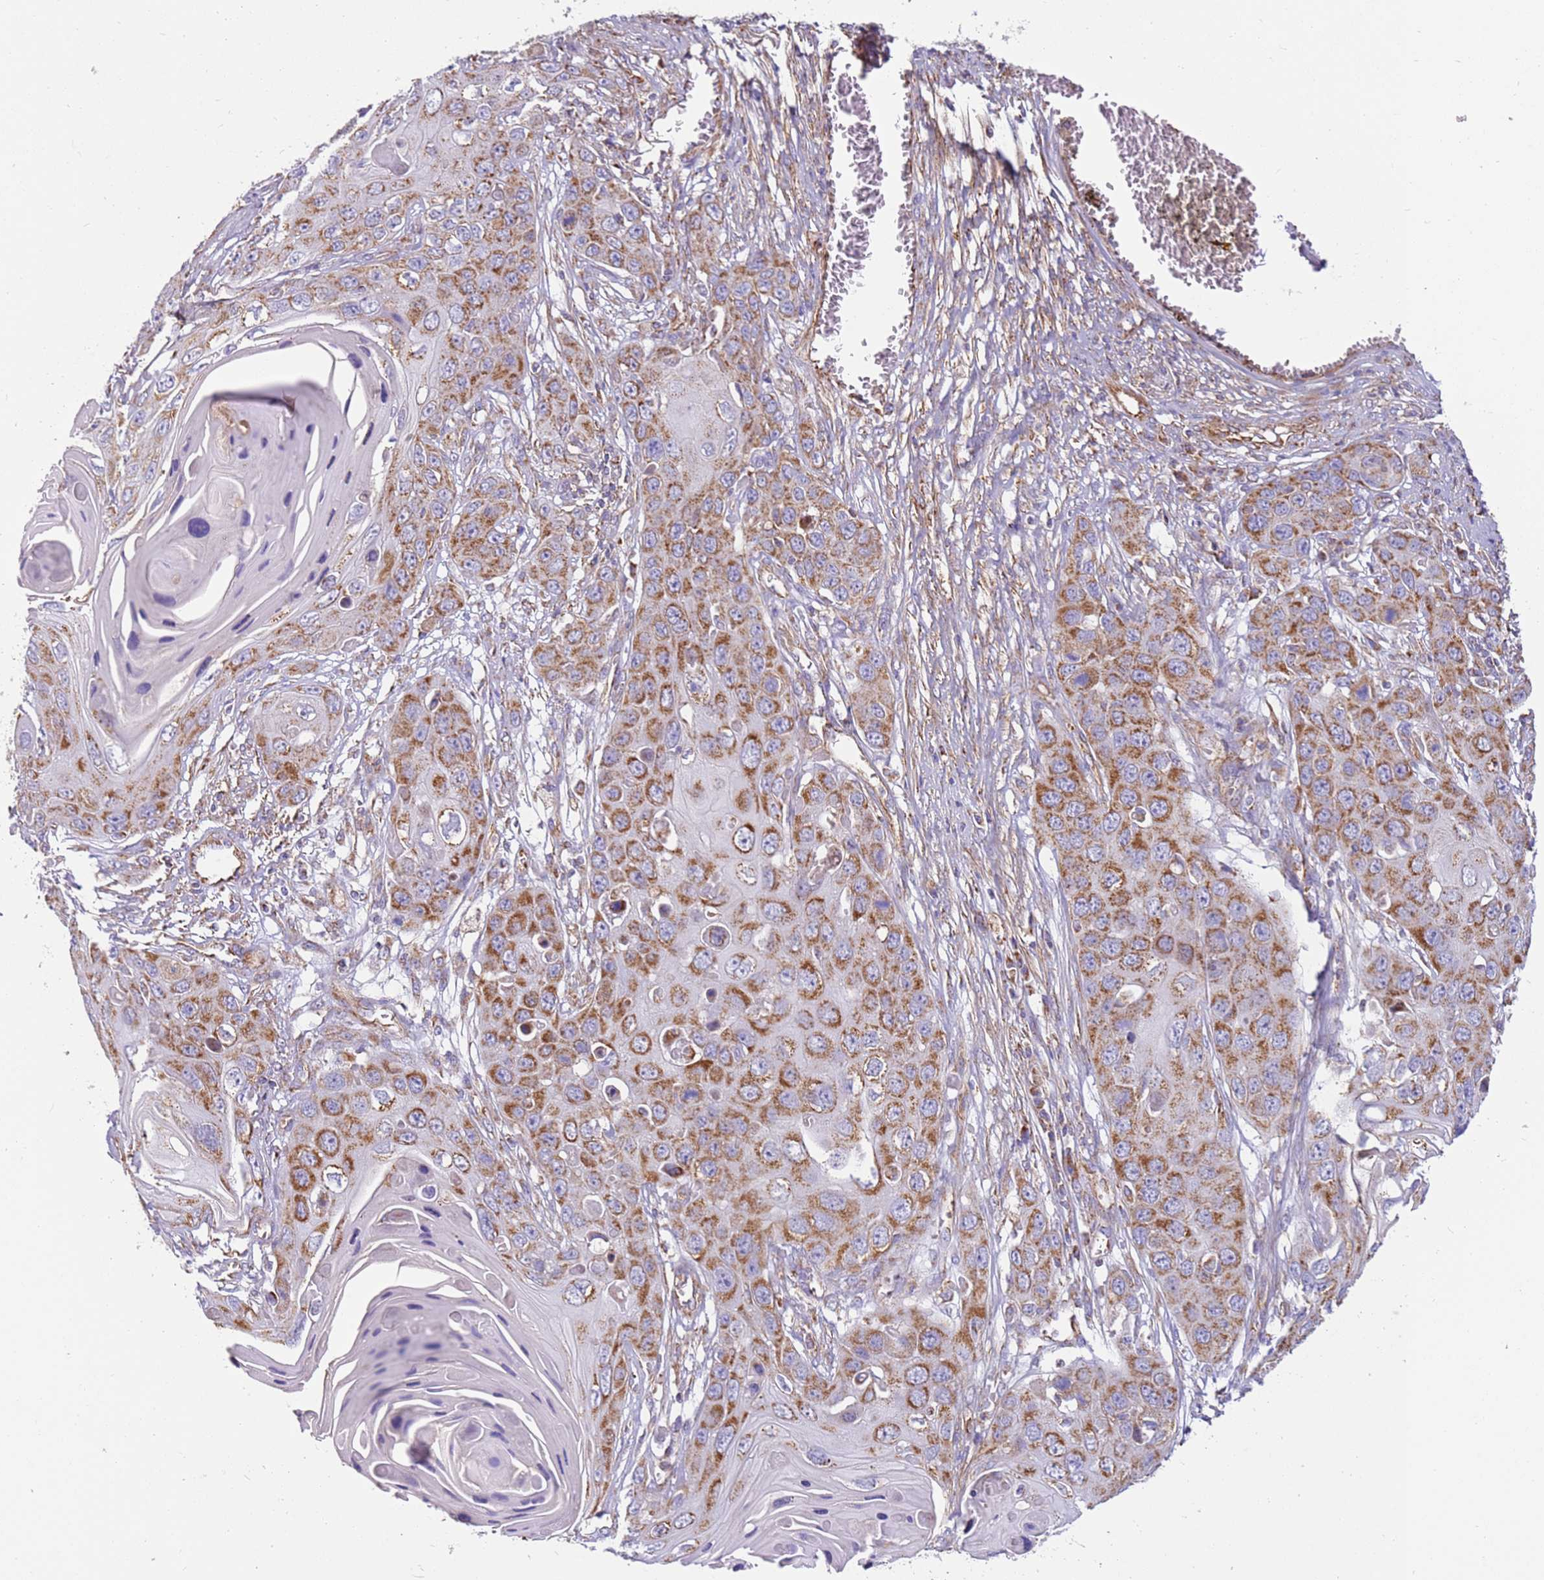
{"staining": {"intensity": "moderate", "quantity": ">75%", "location": "cytoplasmic/membranous"}, "tissue": "skin cancer", "cell_type": "Tumor cells", "image_type": "cancer", "snomed": [{"axis": "morphology", "description": "Squamous cell carcinoma, NOS"}, {"axis": "topography", "description": "Skin"}], "caption": "Protein staining of skin squamous cell carcinoma tissue displays moderate cytoplasmic/membranous staining in approximately >75% of tumor cells. The staining was performed using DAB (3,3'-diaminobenzidine), with brown indicating positive protein expression. Nuclei are stained blue with hematoxylin.", "gene": "MRPL20", "patient": {"sex": "male", "age": 55}}